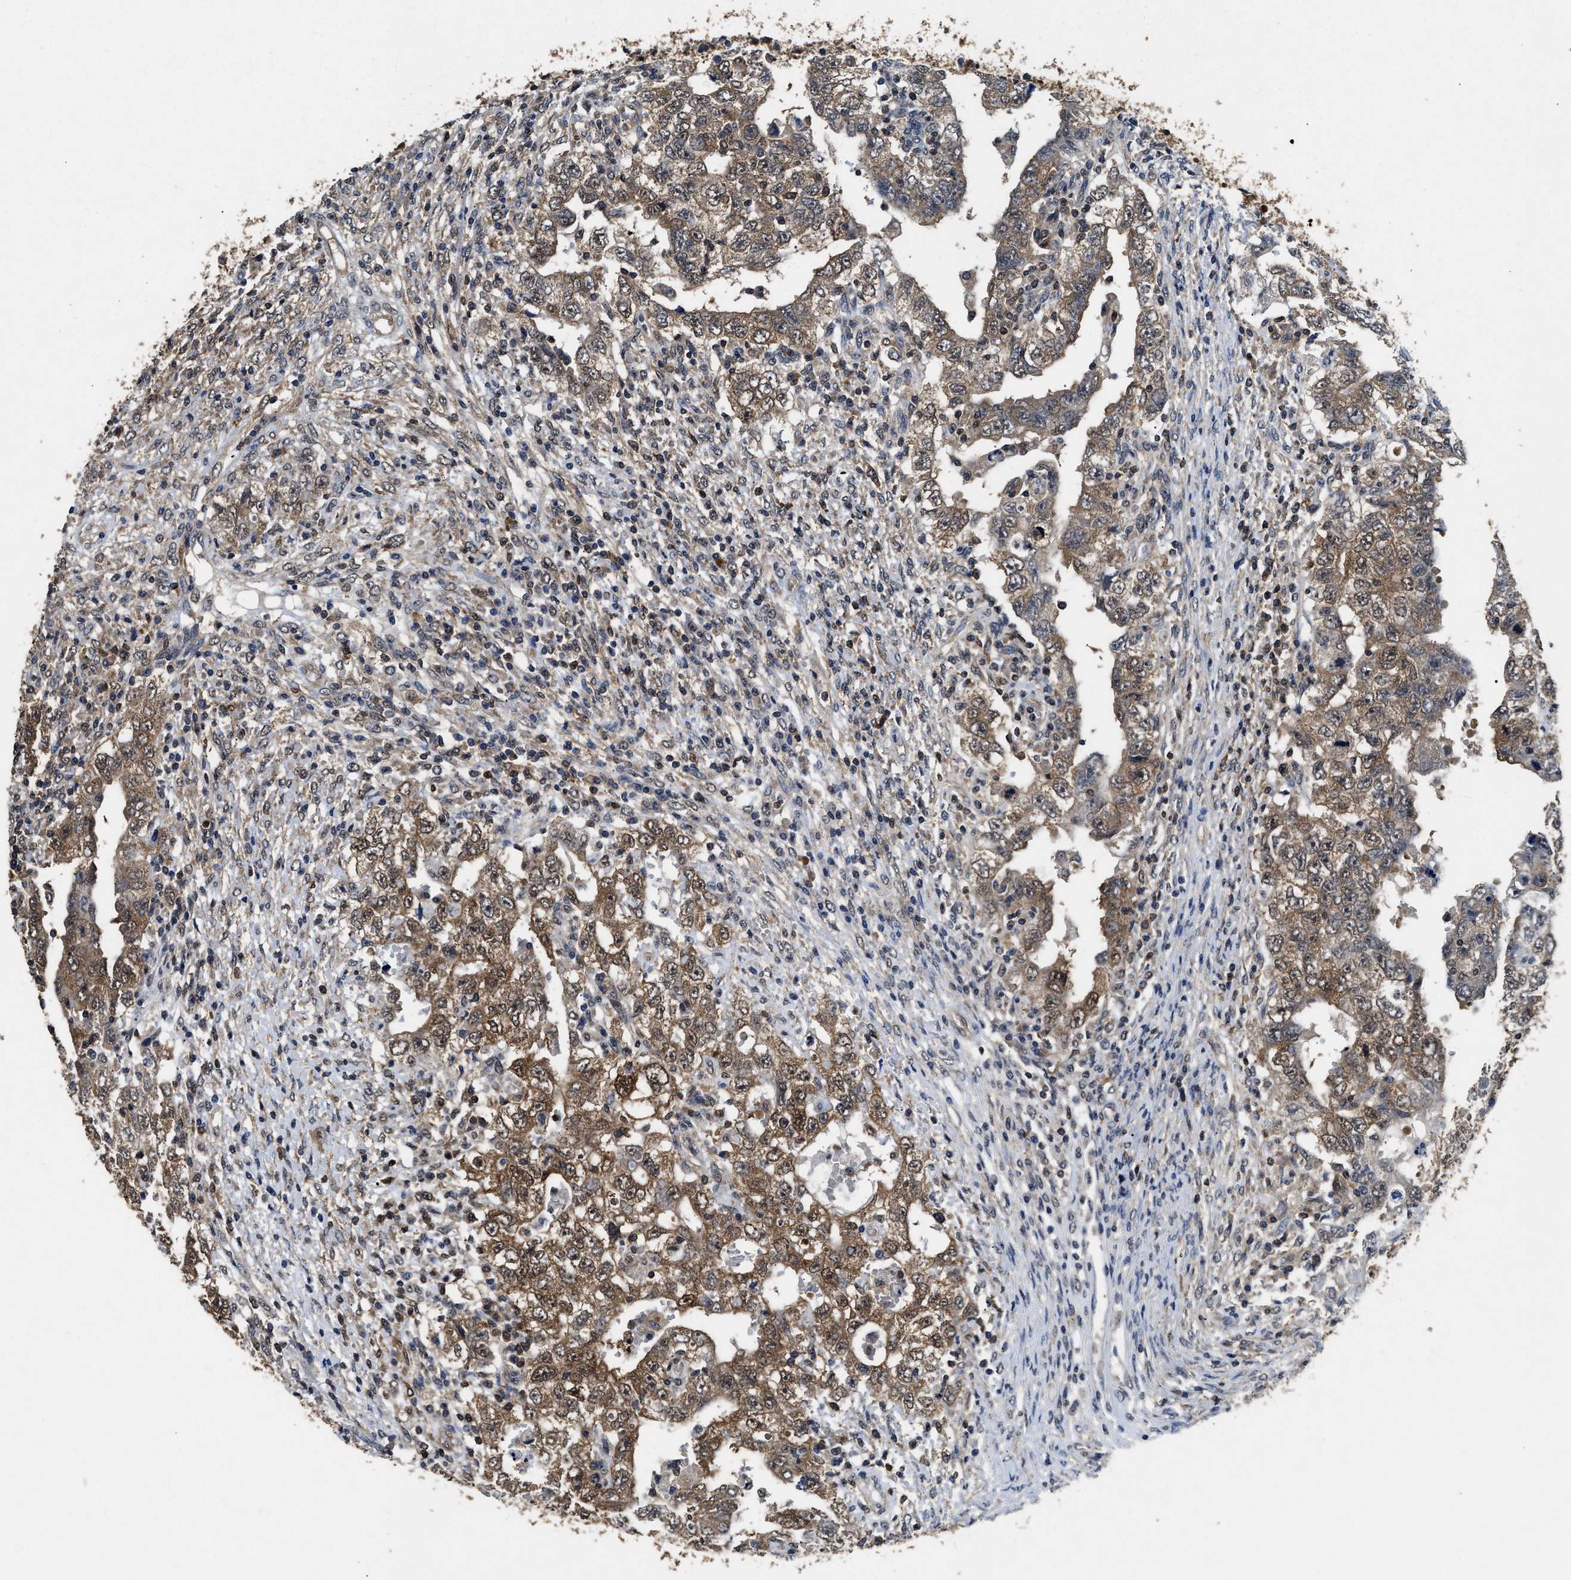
{"staining": {"intensity": "moderate", "quantity": ">75%", "location": "cytoplasmic/membranous,nuclear"}, "tissue": "testis cancer", "cell_type": "Tumor cells", "image_type": "cancer", "snomed": [{"axis": "morphology", "description": "Carcinoma, Embryonal, NOS"}, {"axis": "topography", "description": "Testis"}], "caption": "Immunohistochemical staining of human testis cancer (embryonal carcinoma) exhibits medium levels of moderate cytoplasmic/membranous and nuclear positivity in approximately >75% of tumor cells.", "gene": "ACAT2", "patient": {"sex": "male", "age": 26}}